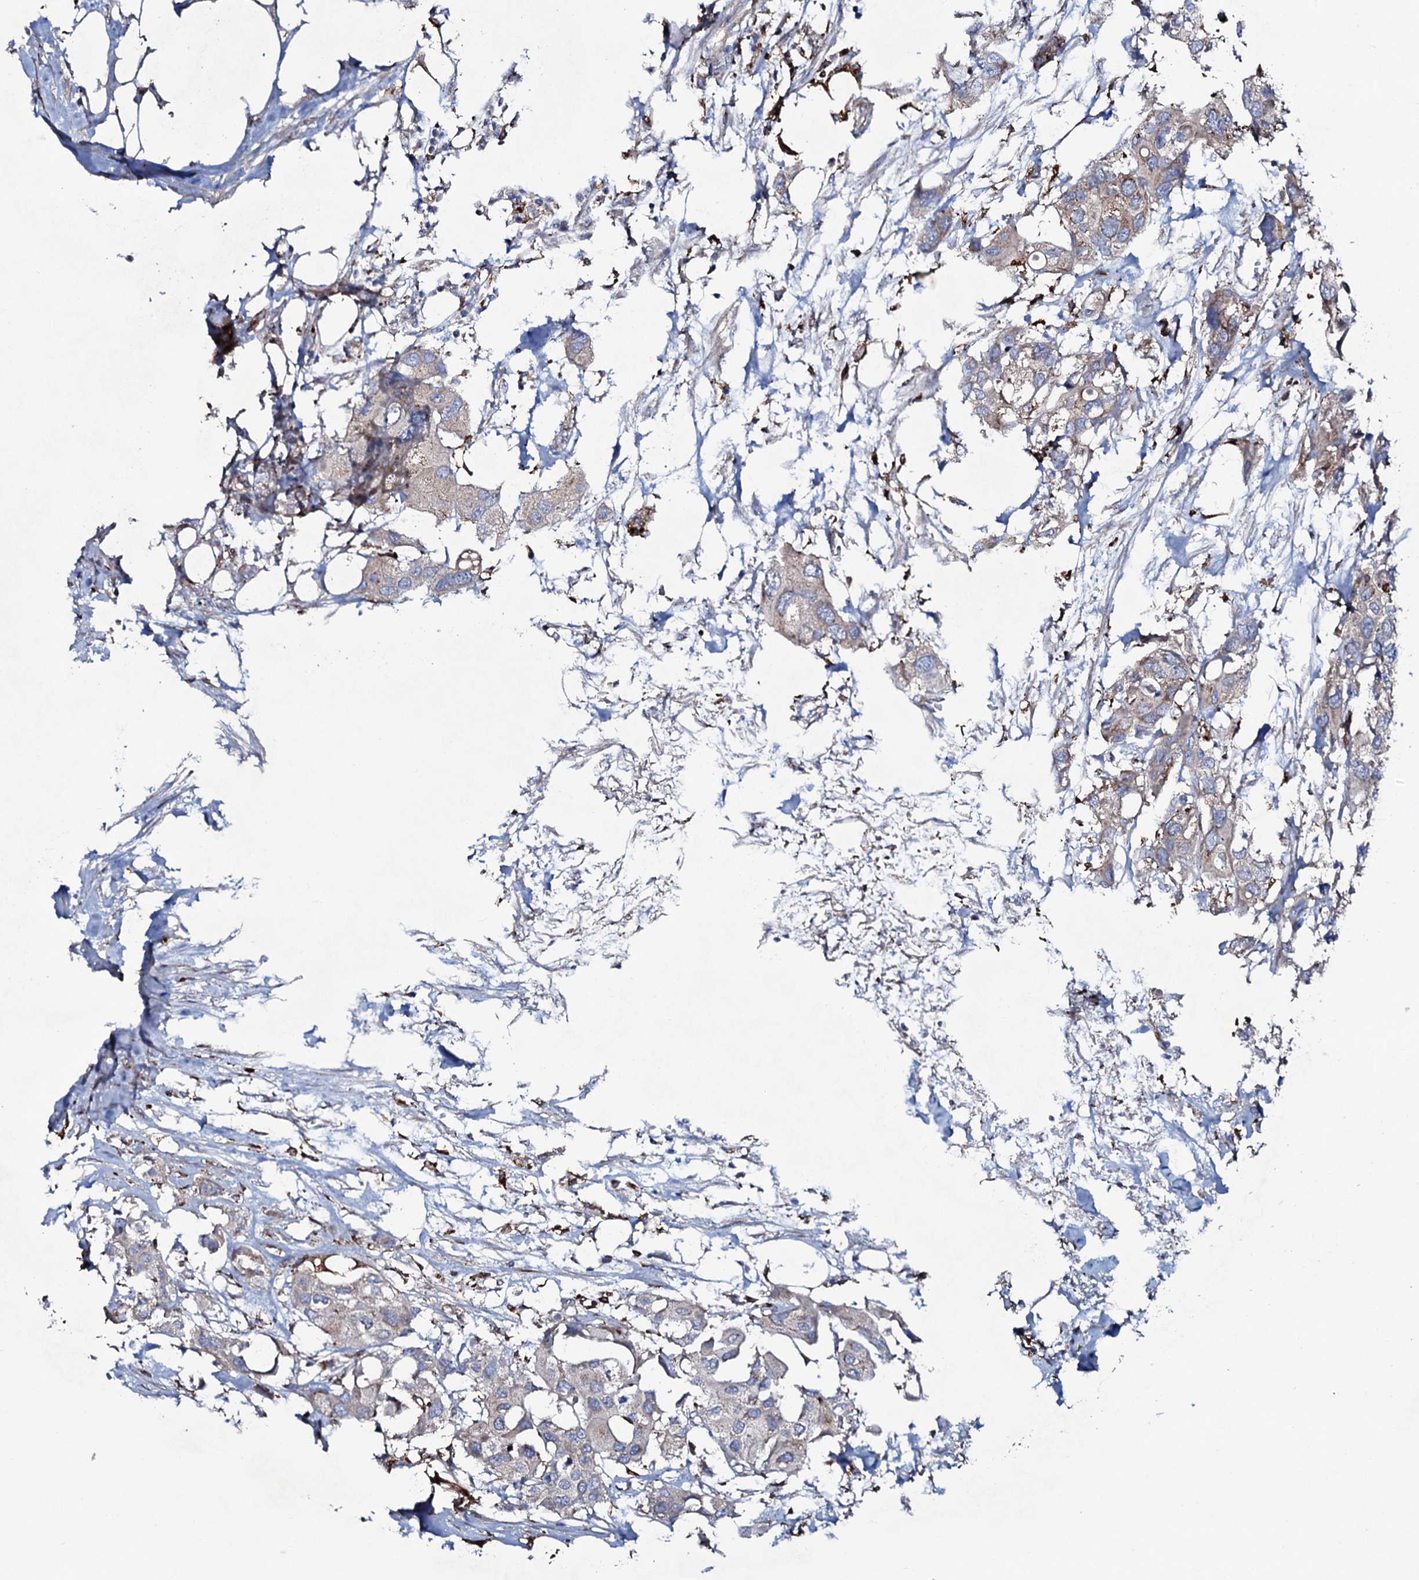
{"staining": {"intensity": "weak", "quantity": "<25%", "location": "cytoplasmic/membranous"}, "tissue": "urothelial cancer", "cell_type": "Tumor cells", "image_type": "cancer", "snomed": [{"axis": "morphology", "description": "Urothelial carcinoma, High grade"}, {"axis": "topography", "description": "Urinary bladder"}], "caption": "Tumor cells show no significant staining in urothelial carcinoma (high-grade). The staining was performed using DAB to visualize the protein expression in brown, while the nuclei were stained in blue with hematoxylin (Magnification: 20x).", "gene": "P2RX4", "patient": {"sex": "male", "age": 64}}